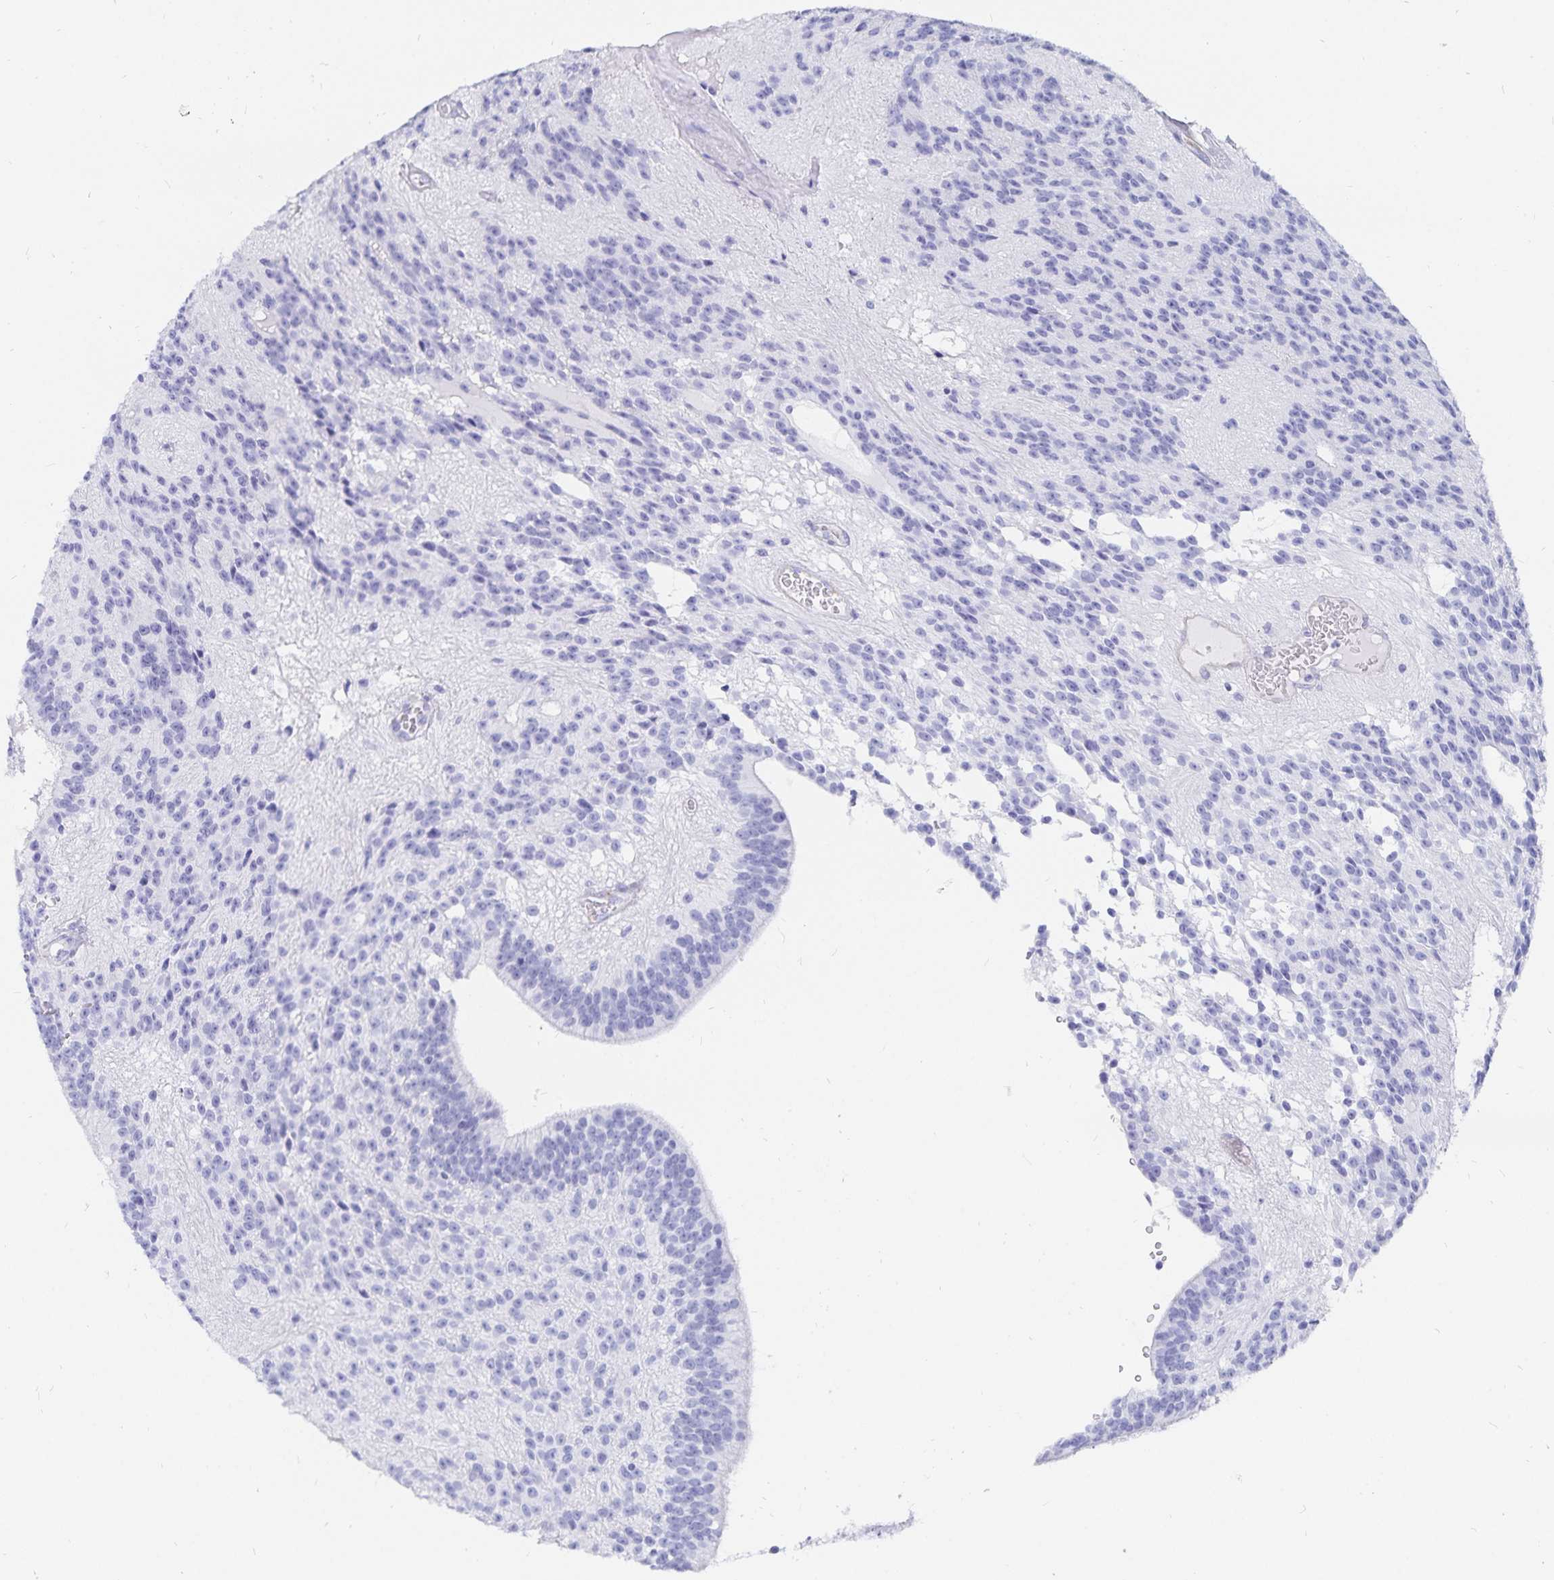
{"staining": {"intensity": "negative", "quantity": "none", "location": "none"}, "tissue": "glioma", "cell_type": "Tumor cells", "image_type": "cancer", "snomed": [{"axis": "morphology", "description": "Glioma, malignant, Low grade"}, {"axis": "topography", "description": "Brain"}], "caption": "IHC histopathology image of neoplastic tissue: human glioma stained with DAB reveals no significant protein positivity in tumor cells. (DAB (3,3'-diaminobenzidine) immunohistochemistry (IHC) with hematoxylin counter stain).", "gene": "INSL5", "patient": {"sex": "male", "age": 31}}